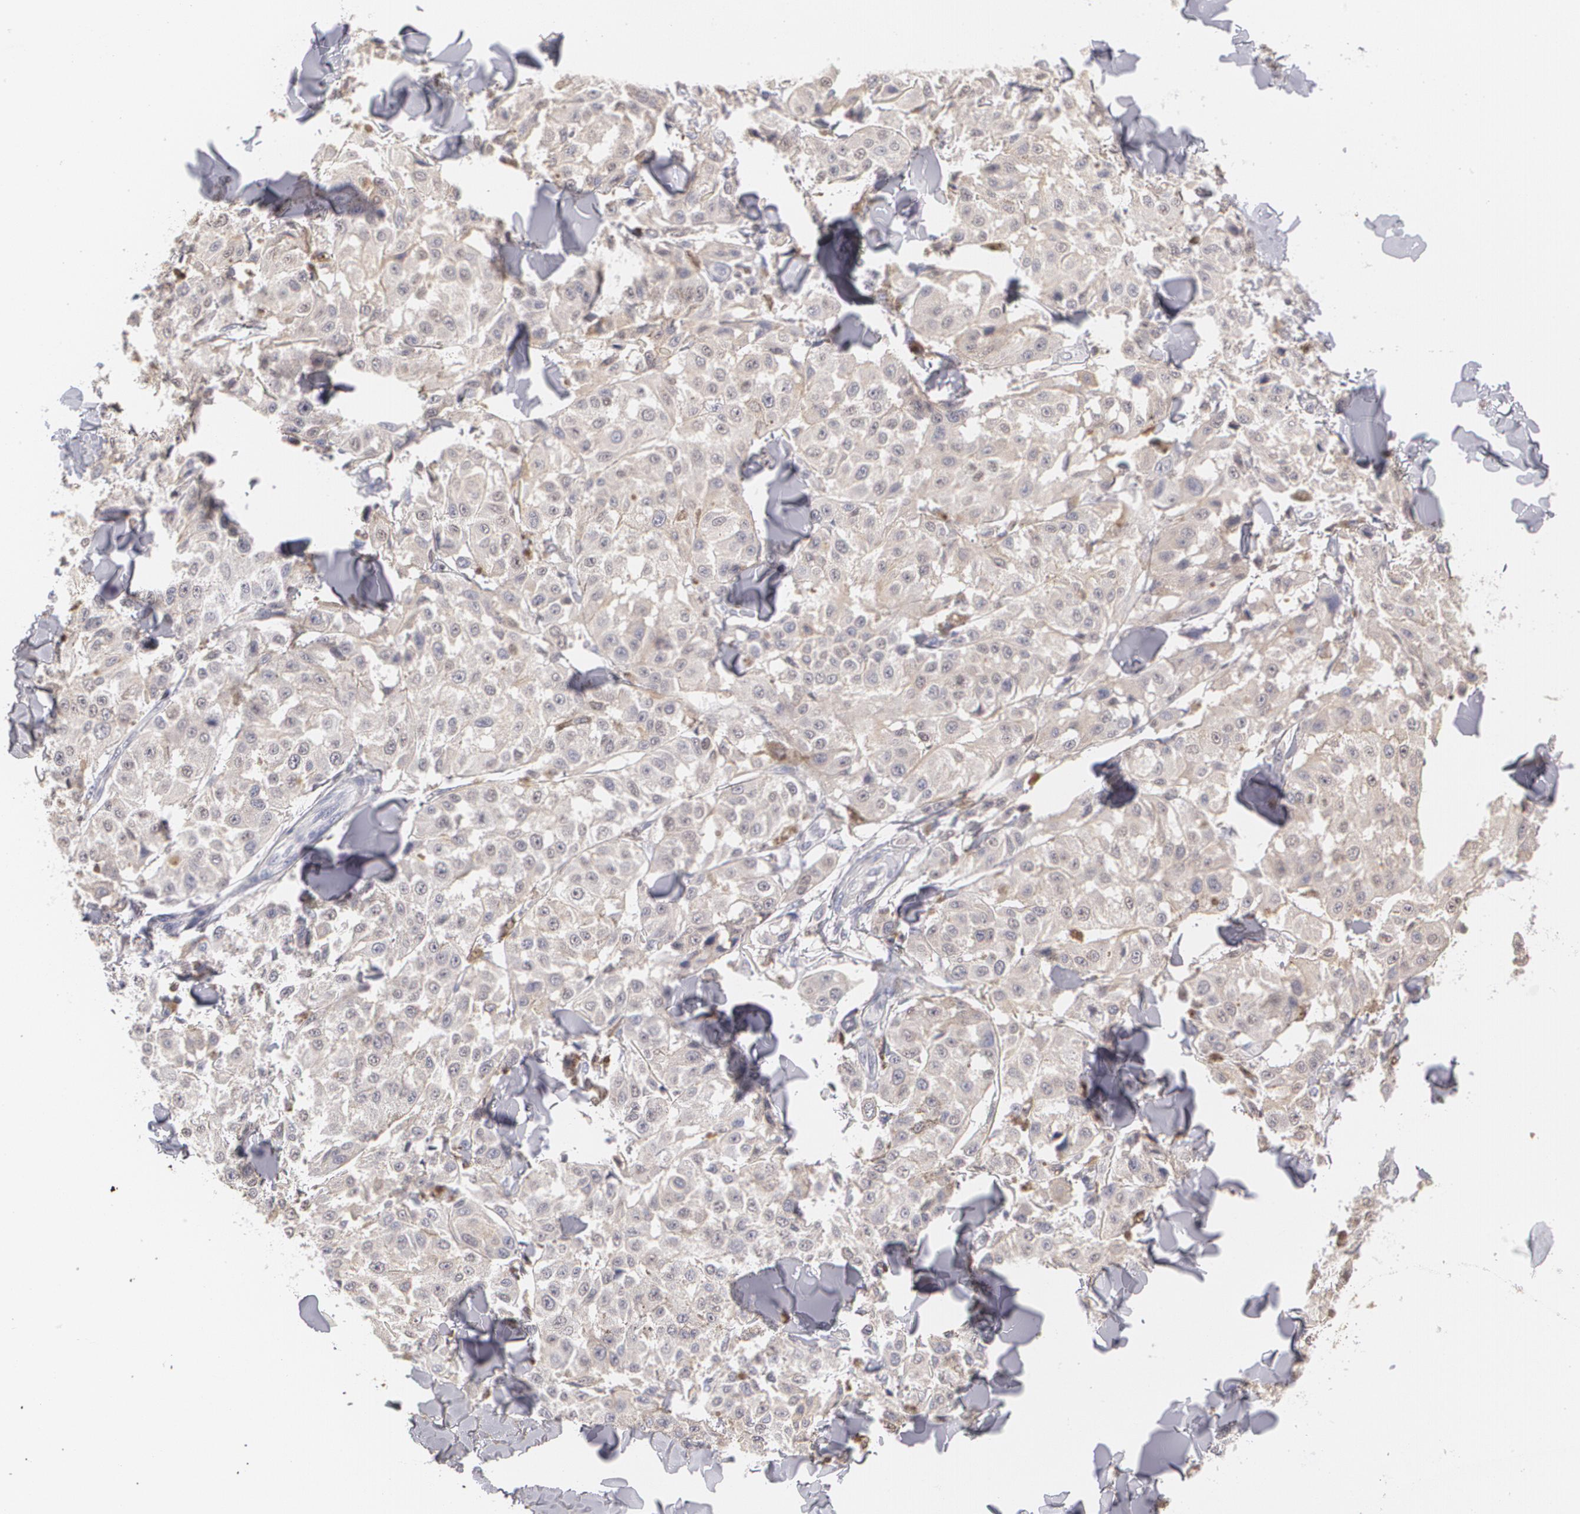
{"staining": {"intensity": "negative", "quantity": "none", "location": "none"}, "tissue": "melanoma", "cell_type": "Tumor cells", "image_type": "cancer", "snomed": [{"axis": "morphology", "description": "Malignant melanoma, NOS"}, {"axis": "topography", "description": "Skin"}], "caption": "Malignant melanoma stained for a protein using immunohistochemistry (IHC) shows no expression tumor cells.", "gene": "SERPINA1", "patient": {"sex": "female", "age": 64}}